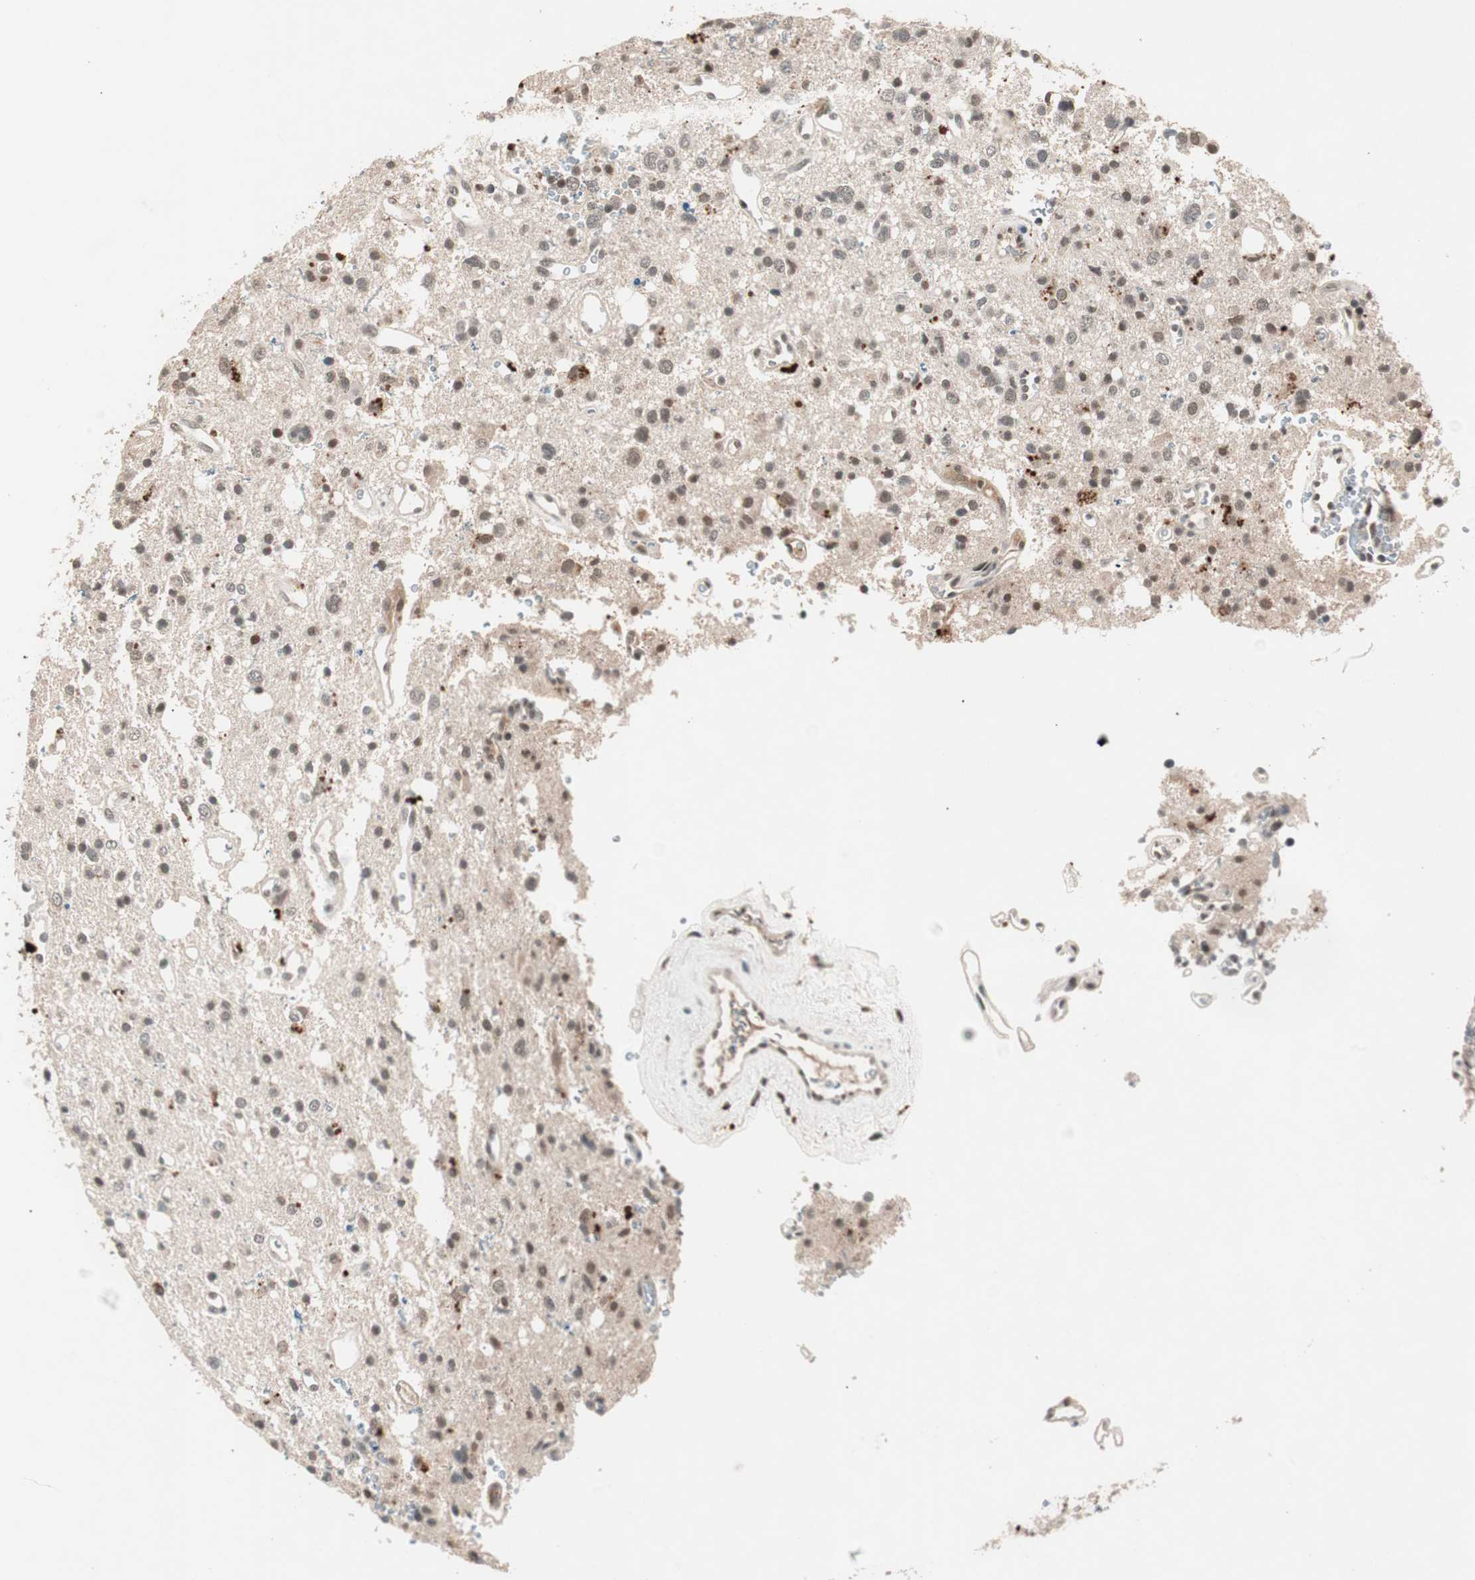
{"staining": {"intensity": "weak", "quantity": "<25%", "location": "nuclear"}, "tissue": "glioma", "cell_type": "Tumor cells", "image_type": "cancer", "snomed": [{"axis": "morphology", "description": "Glioma, malignant, High grade"}, {"axis": "topography", "description": "Brain"}], "caption": "Immunohistochemistry (IHC) of human glioma displays no staining in tumor cells.", "gene": "NFRKB", "patient": {"sex": "male", "age": 47}}